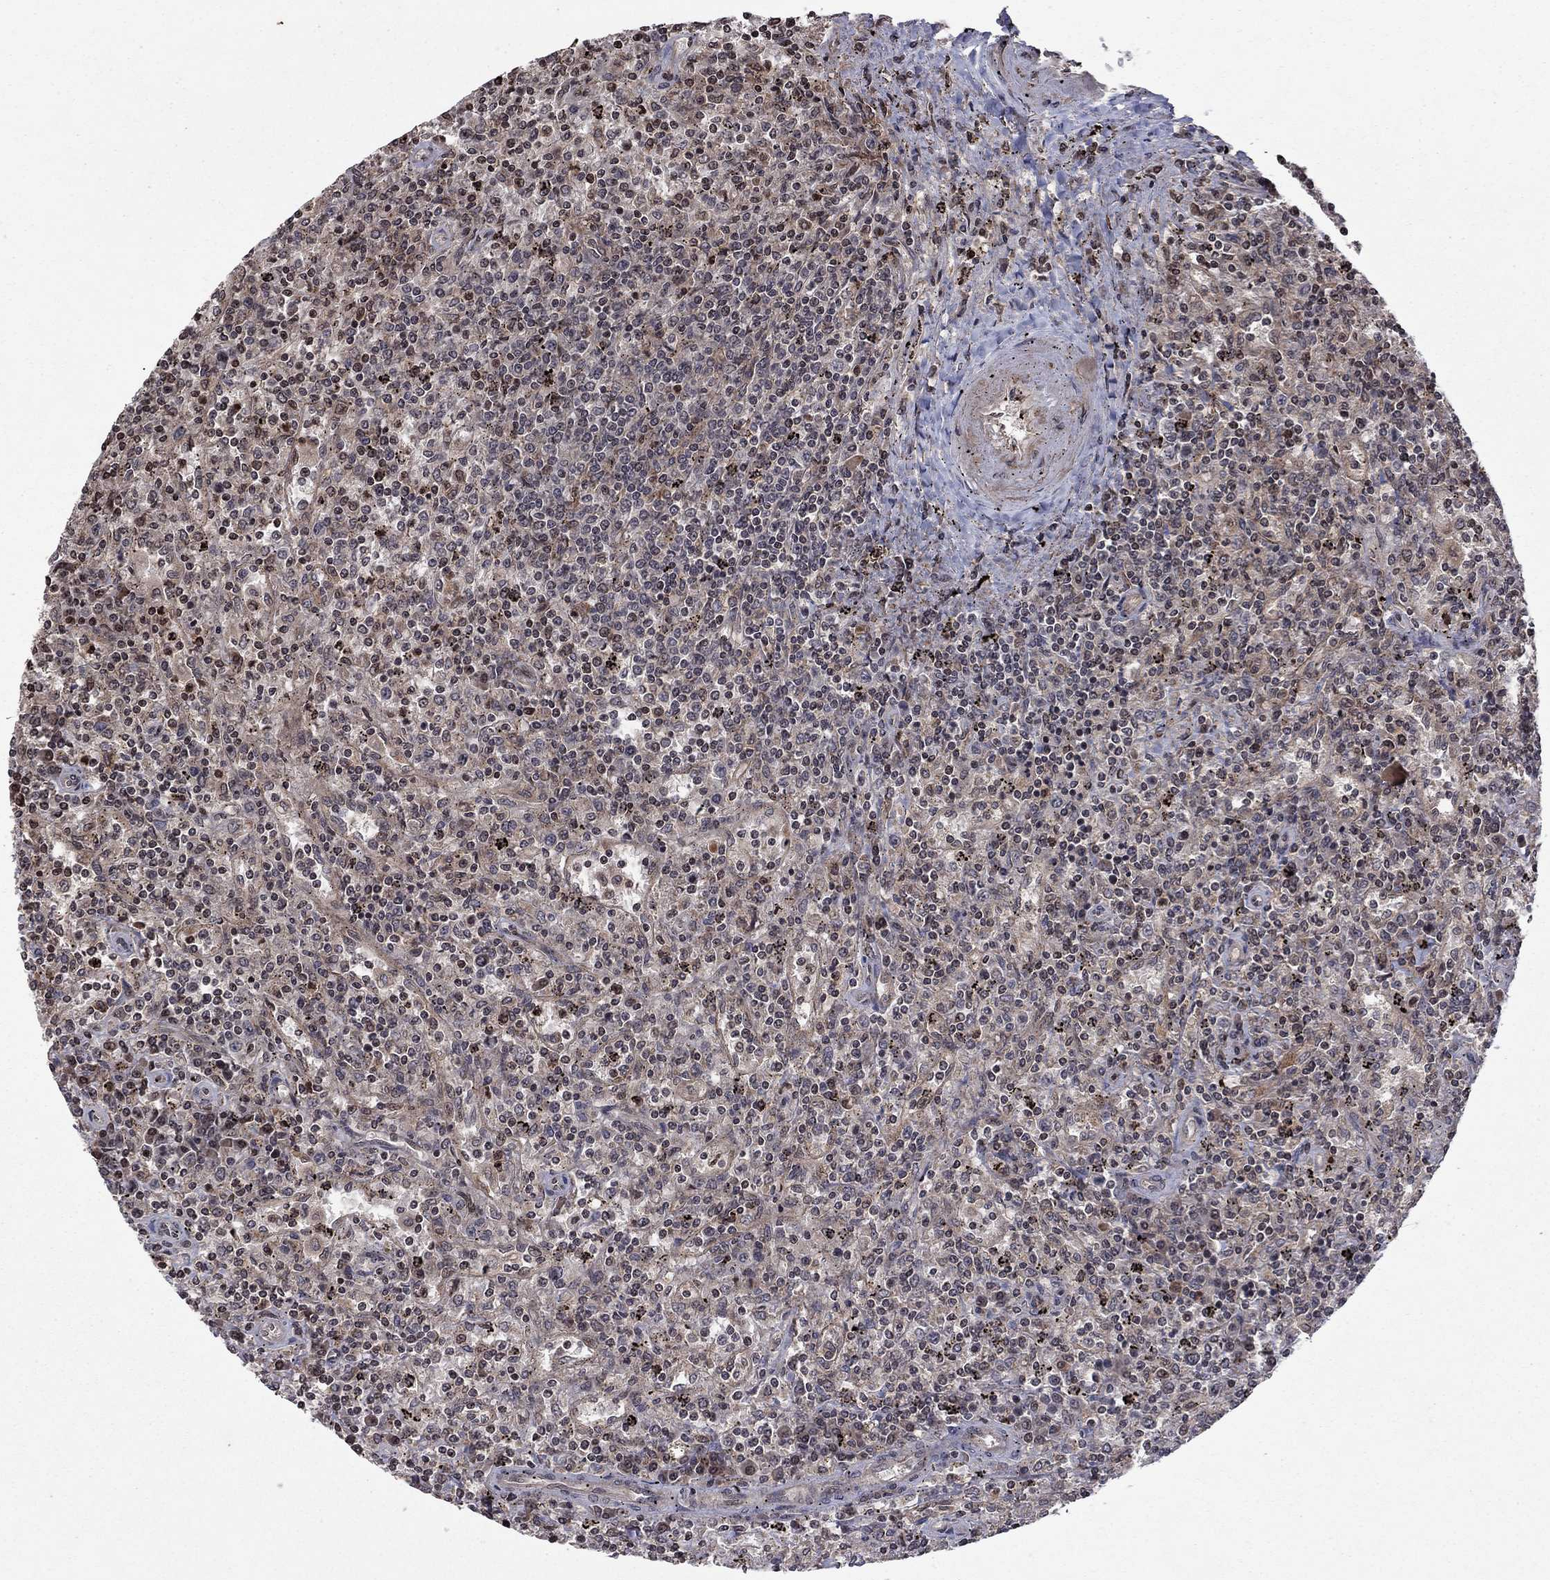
{"staining": {"intensity": "negative", "quantity": "none", "location": "none"}, "tissue": "lymphoma", "cell_type": "Tumor cells", "image_type": "cancer", "snomed": [{"axis": "morphology", "description": "Malignant lymphoma, non-Hodgkin's type, Low grade"}, {"axis": "topography", "description": "Spleen"}], "caption": "Immunohistochemical staining of human lymphoma shows no significant staining in tumor cells. Nuclei are stained in blue.", "gene": "SORBS1", "patient": {"sex": "male", "age": 62}}